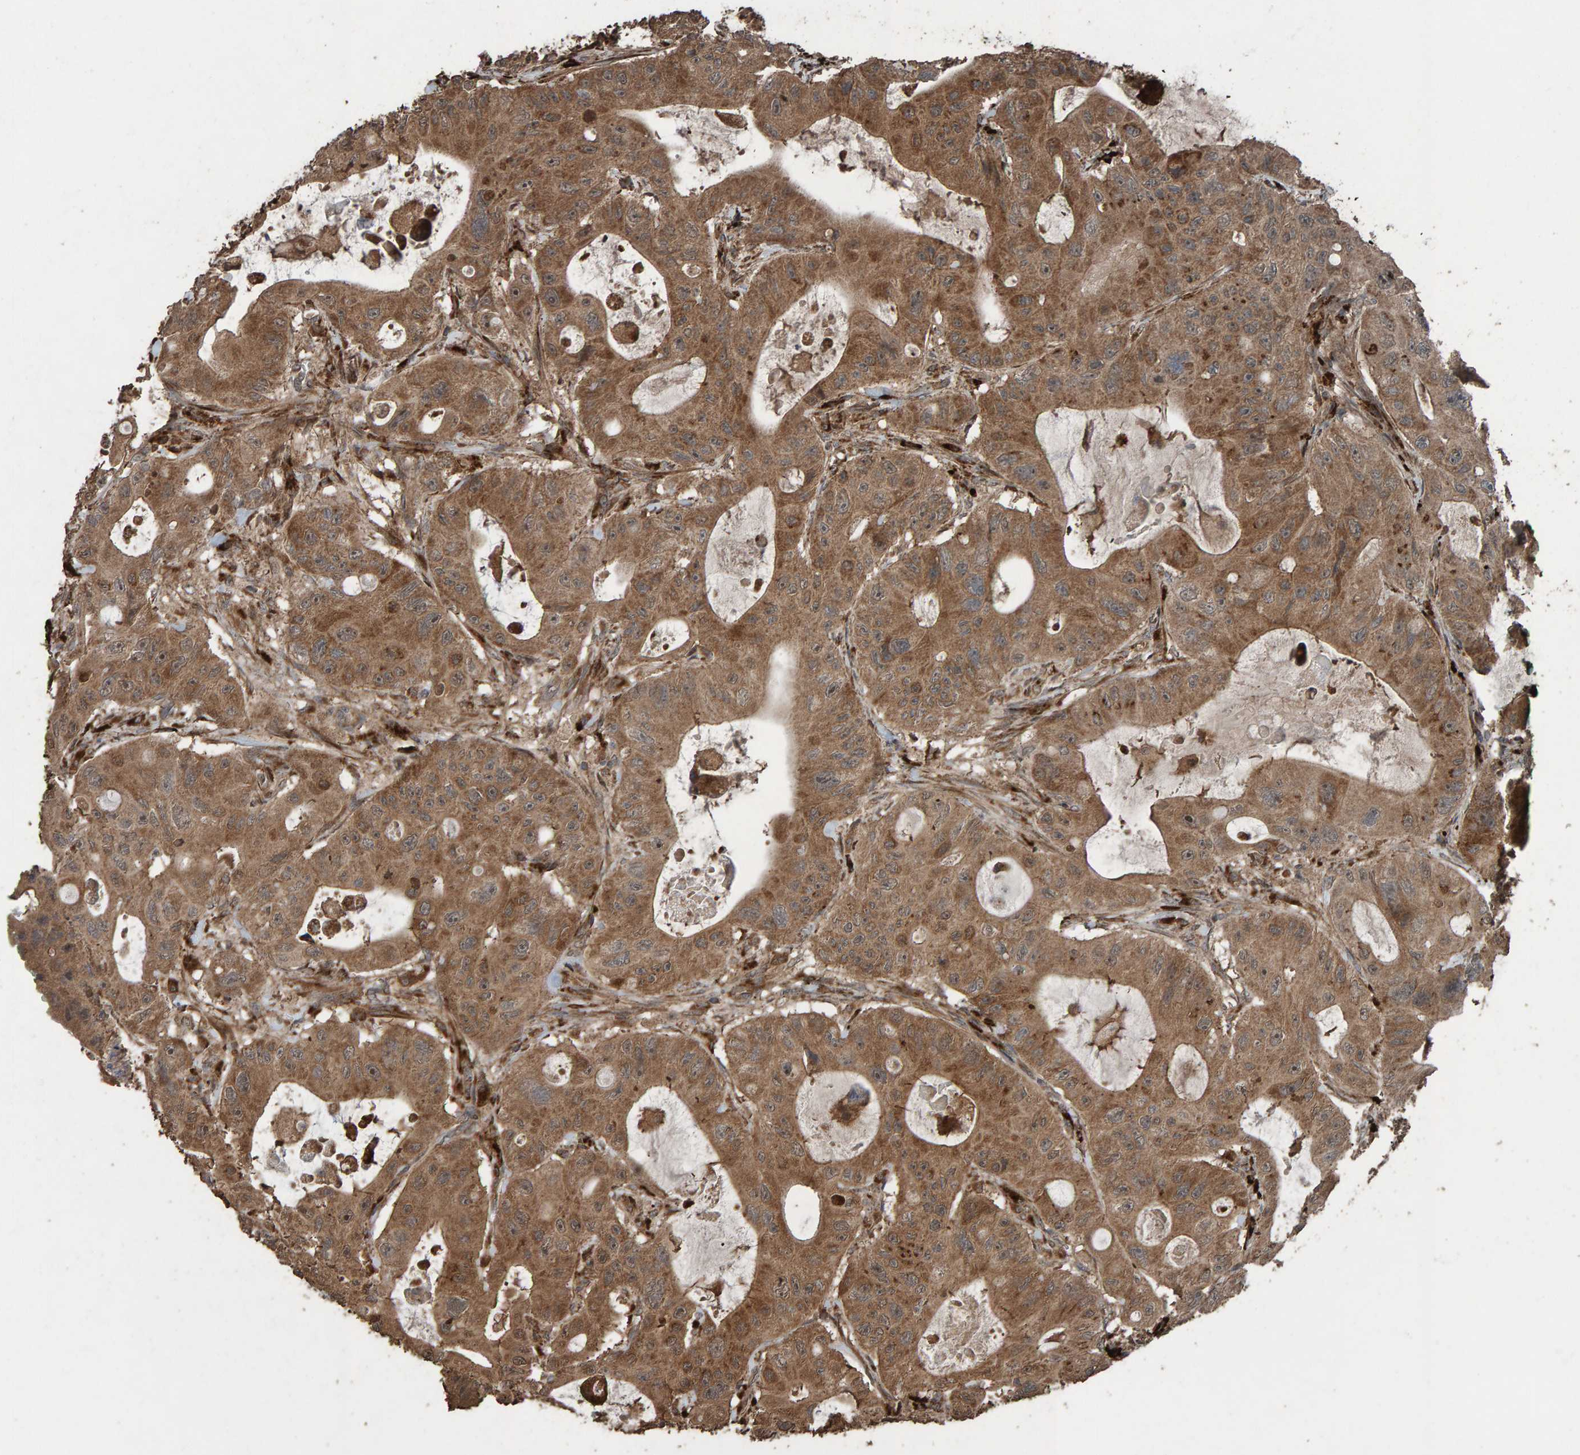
{"staining": {"intensity": "moderate", "quantity": ">75%", "location": "cytoplasmic/membranous"}, "tissue": "colorectal cancer", "cell_type": "Tumor cells", "image_type": "cancer", "snomed": [{"axis": "morphology", "description": "Adenocarcinoma, NOS"}, {"axis": "topography", "description": "Colon"}], "caption": "A photomicrograph showing moderate cytoplasmic/membranous positivity in approximately >75% of tumor cells in colorectal cancer, as visualized by brown immunohistochemical staining.", "gene": "DUS1L", "patient": {"sex": "female", "age": 46}}